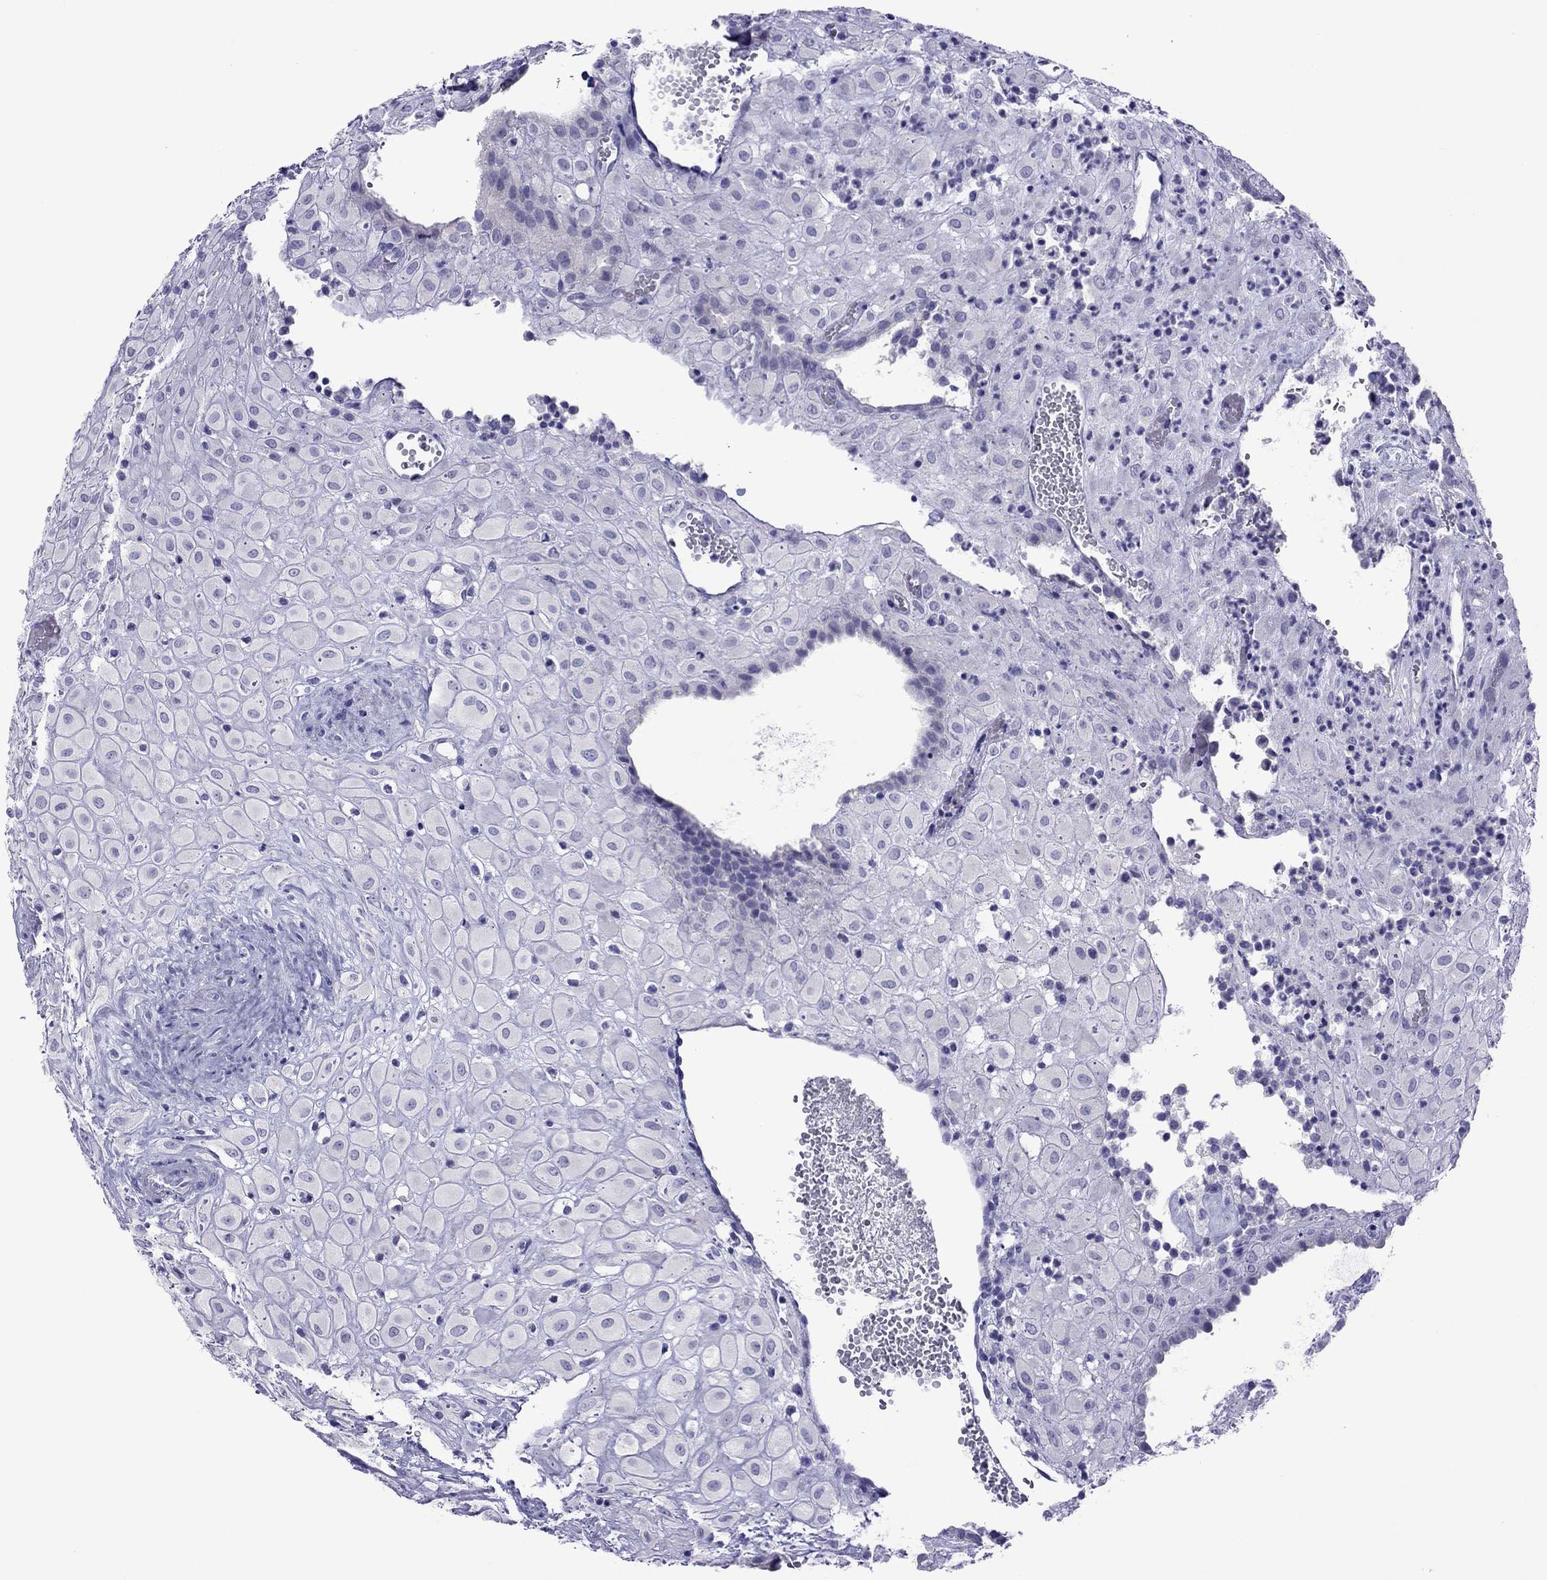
{"staining": {"intensity": "negative", "quantity": "none", "location": "none"}, "tissue": "placenta", "cell_type": "Decidual cells", "image_type": "normal", "snomed": [{"axis": "morphology", "description": "Normal tissue, NOS"}, {"axis": "topography", "description": "Placenta"}], "caption": "High power microscopy photomicrograph of an immunohistochemistry (IHC) micrograph of unremarkable placenta, revealing no significant staining in decidual cells. The staining is performed using DAB (3,3'-diaminobenzidine) brown chromogen with nuclei counter-stained in using hematoxylin.", "gene": "PCDHA6", "patient": {"sex": "female", "age": 24}}